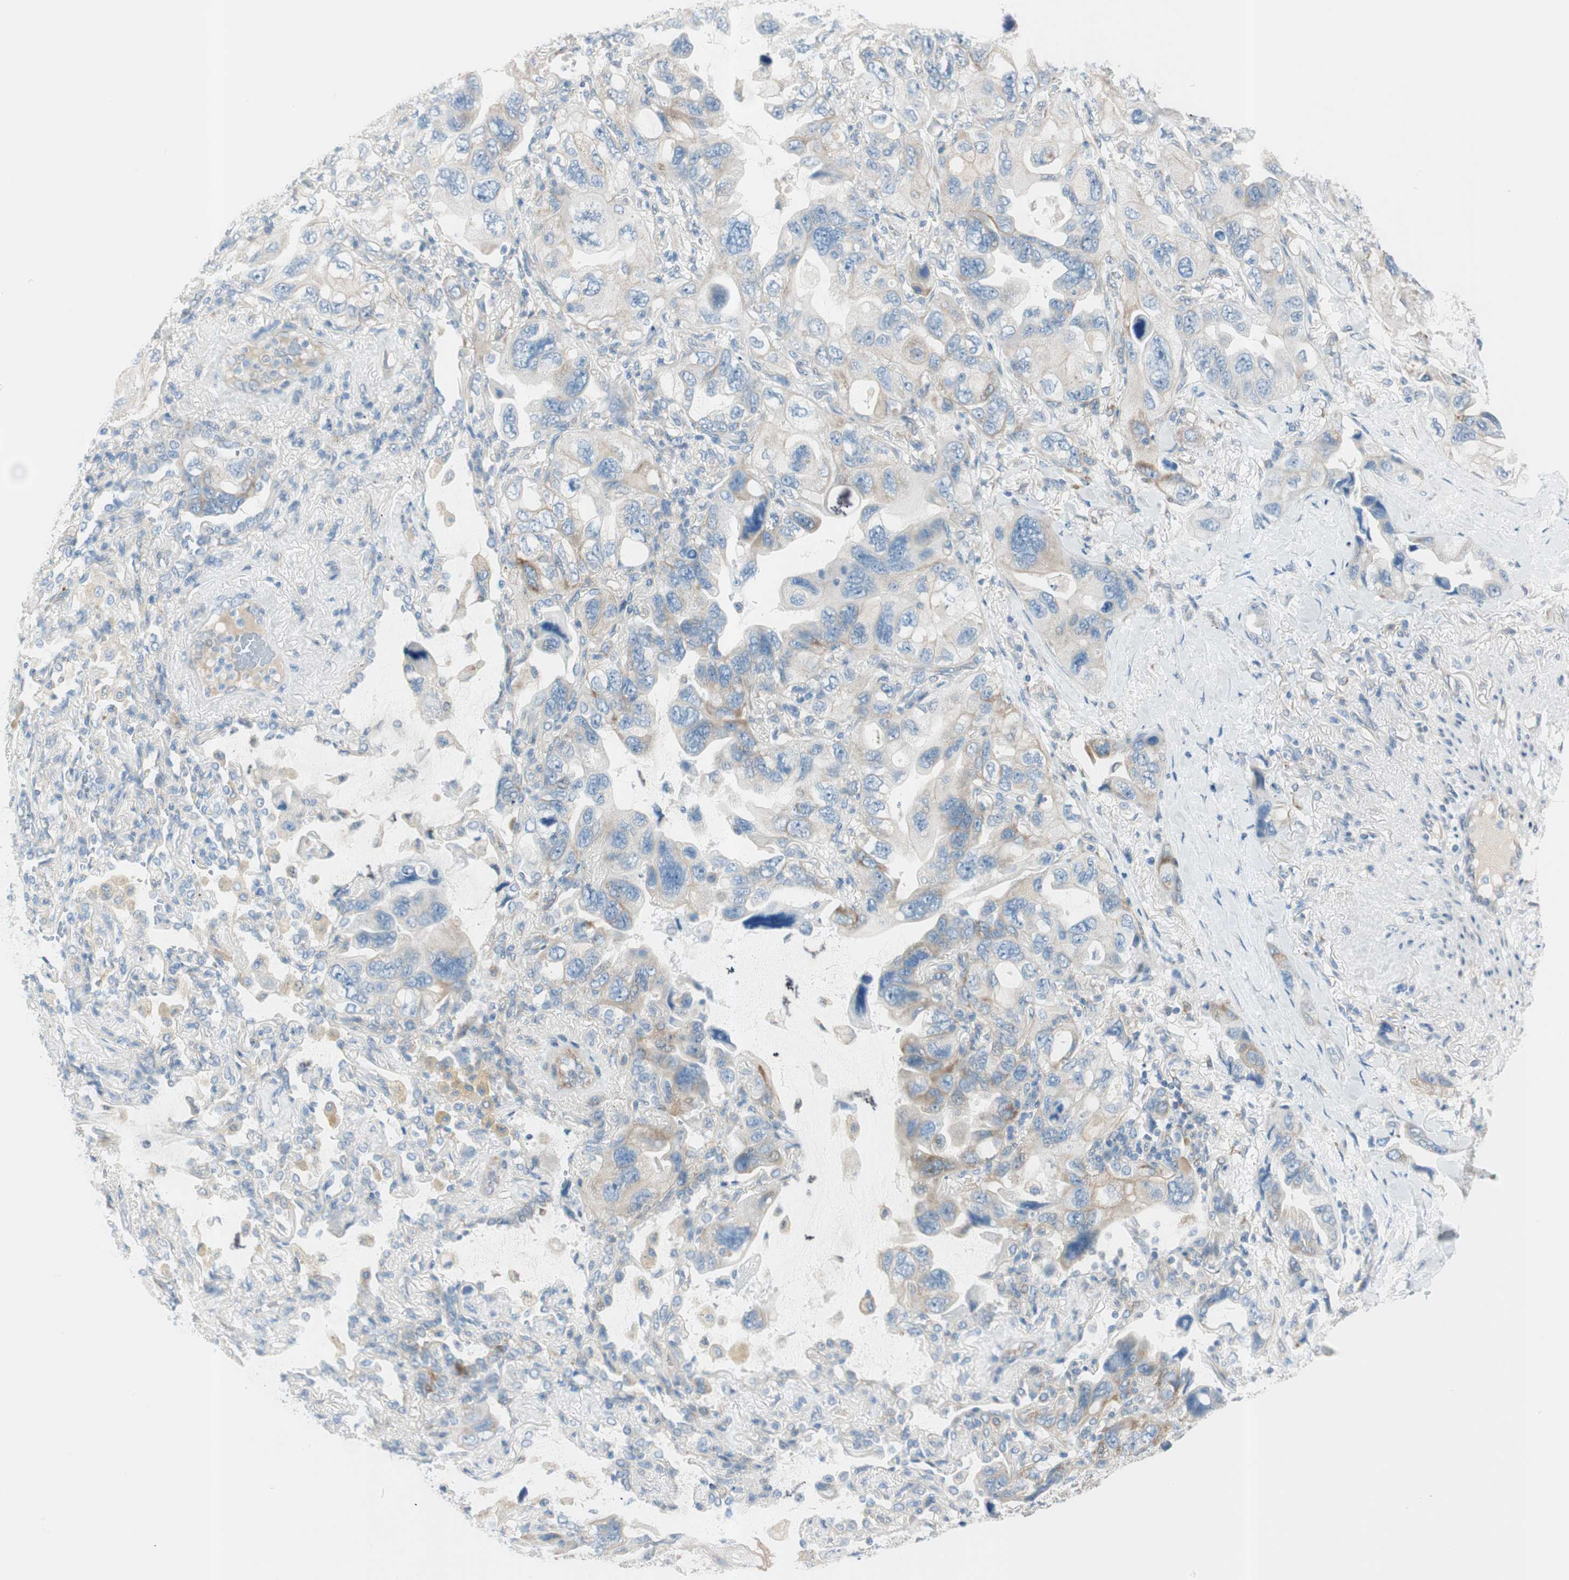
{"staining": {"intensity": "weak", "quantity": "25%-75%", "location": "cytoplasmic/membranous"}, "tissue": "lung cancer", "cell_type": "Tumor cells", "image_type": "cancer", "snomed": [{"axis": "morphology", "description": "Squamous cell carcinoma, NOS"}, {"axis": "topography", "description": "Lung"}], "caption": "DAB immunohistochemical staining of lung cancer (squamous cell carcinoma) shows weak cytoplasmic/membranous protein positivity in about 25%-75% of tumor cells. Nuclei are stained in blue.", "gene": "CDK3", "patient": {"sex": "female", "age": 73}}